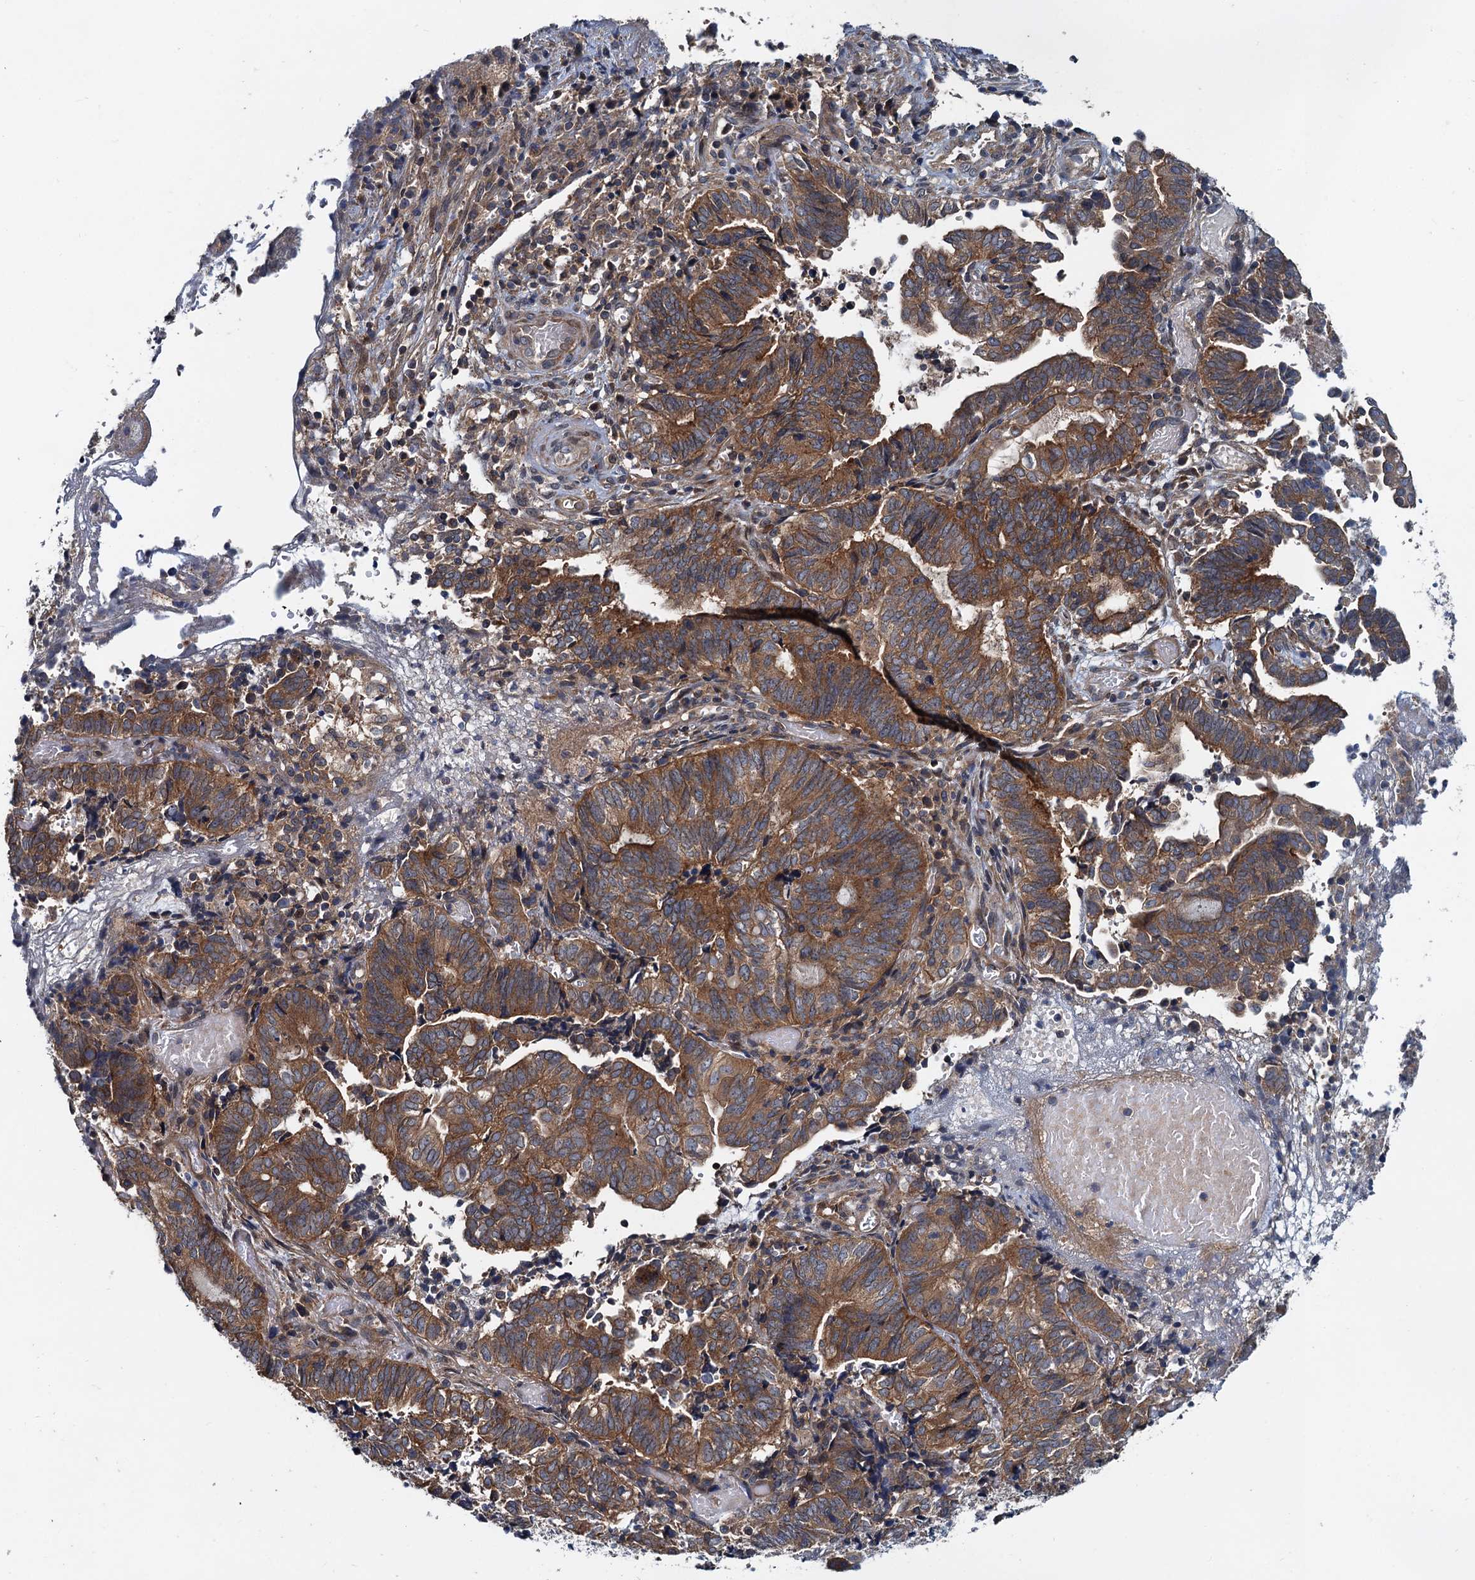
{"staining": {"intensity": "moderate", "quantity": ">75%", "location": "cytoplasmic/membranous"}, "tissue": "endometrial cancer", "cell_type": "Tumor cells", "image_type": "cancer", "snomed": [{"axis": "morphology", "description": "Adenocarcinoma, NOS"}, {"axis": "topography", "description": "Uterus"}, {"axis": "topography", "description": "Endometrium"}], "caption": "A high-resolution micrograph shows immunohistochemistry (IHC) staining of endometrial cancer, which displays moderate cytoplasmic/membranous positivity in about >75% of tumor cells. The staining is performed using DAB (3,3'-diaminobenzidine) brown chromogen to label protein expression. The nuclei are counter-stained blue using hematoxylin.", "gene": "EFL1", "patient": {"sex": "female", "age": 70}}